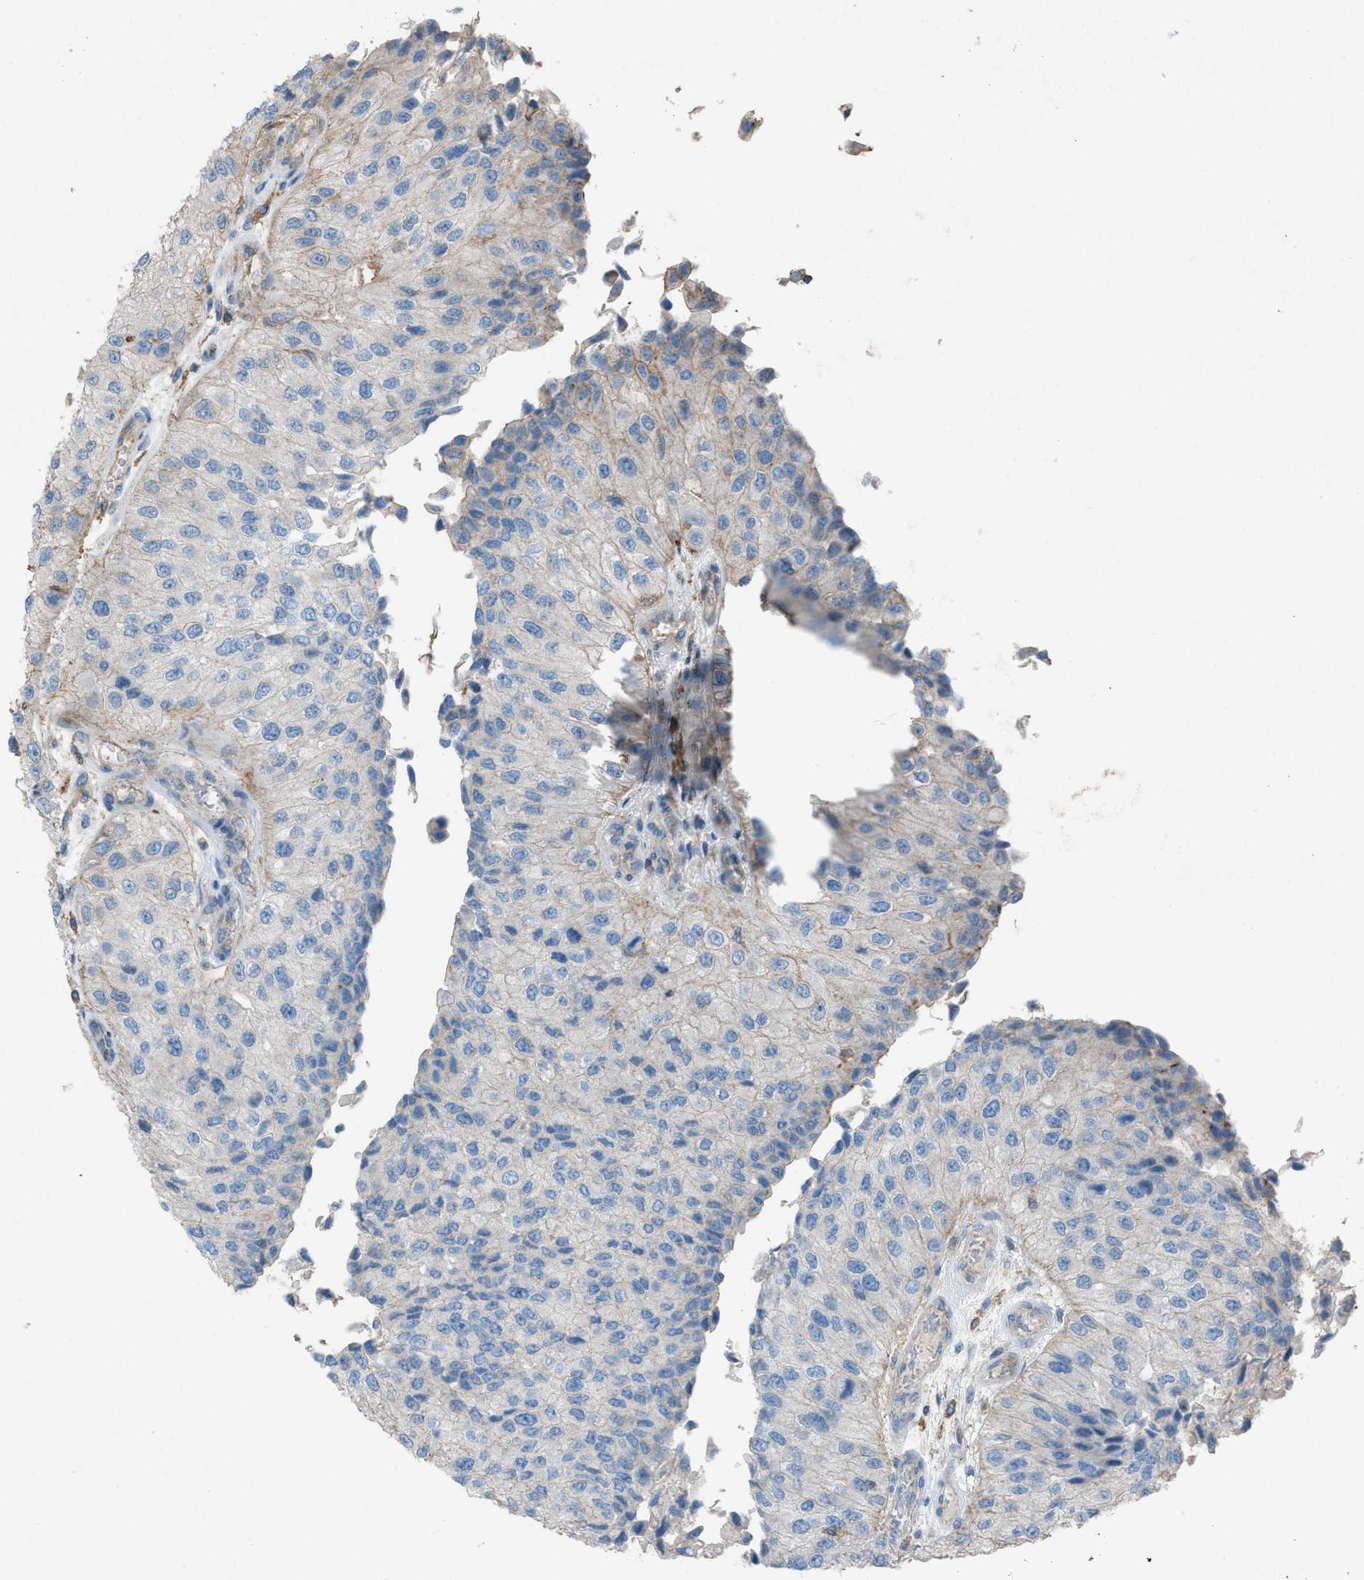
{"staining": {"intensity": "weak", "quantity": "<25%", "location": "cytoplasmic/membranous"}, "tissue": "urothelial cancer", "cell_type": "Tumor cells", "image_type": "cancer", "snomed": [{"axis": "morphology", "description": "Urothelial carcinoma, High grade"}, {"axis": "topography", "description": "Kidney"}, {"axis": "topography", "description": "Urinary bladder"}], "caption": "DAB immunohistochemical staining of urothelial carcinoma (high-grade) displays no significant staining in tumor cells.", "gene": "NCK2", "patient": {"sex": "male", "age": 77}}